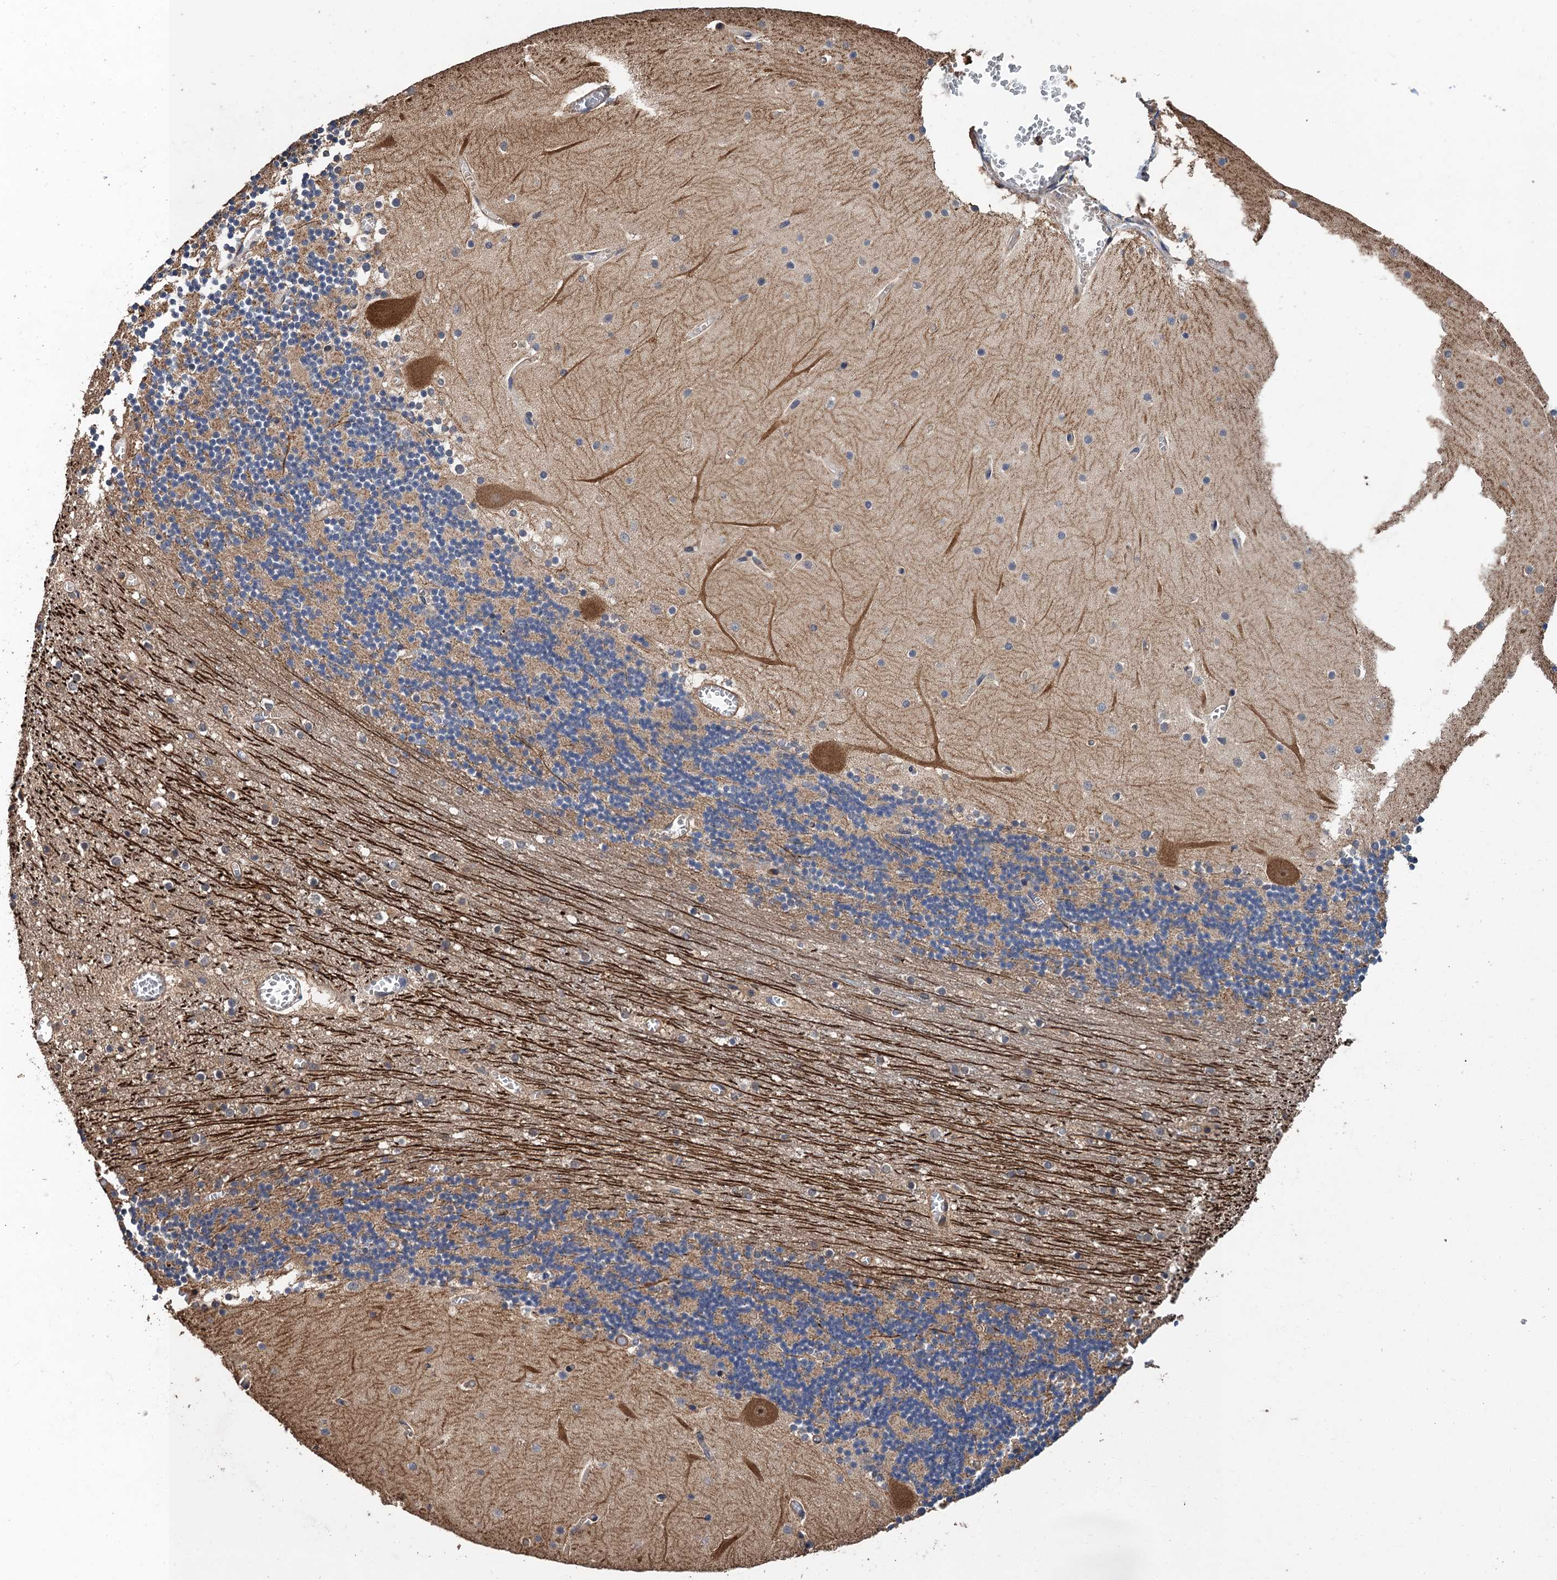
{"staining": {"intensity": "moderate", "quantity": ">75%", "location": "cytoplasmic/membranous"}, "tissue": "cerebellum", "cell_type": "Cells in granular layer", "image_type": "normal", "snomed": [{"axis": "morphology", "description": "Normal tissue, NOS"}, {"axis": "topography", "description": "Cerebellum"}], "caption": "Immunohistochemistry (IHC) photomicrograph of normal cerebellum: cerebellum stained using immunohistochemistry demonstrates medium levels of moderate protein expression localized specifically in the cytoplasmic/membranous of cells in granular layer, appearing as a cytoplasmic/membranous brown color.", "gene": "PPP4R1", "patient": {"sex": "female", "age": 28}}